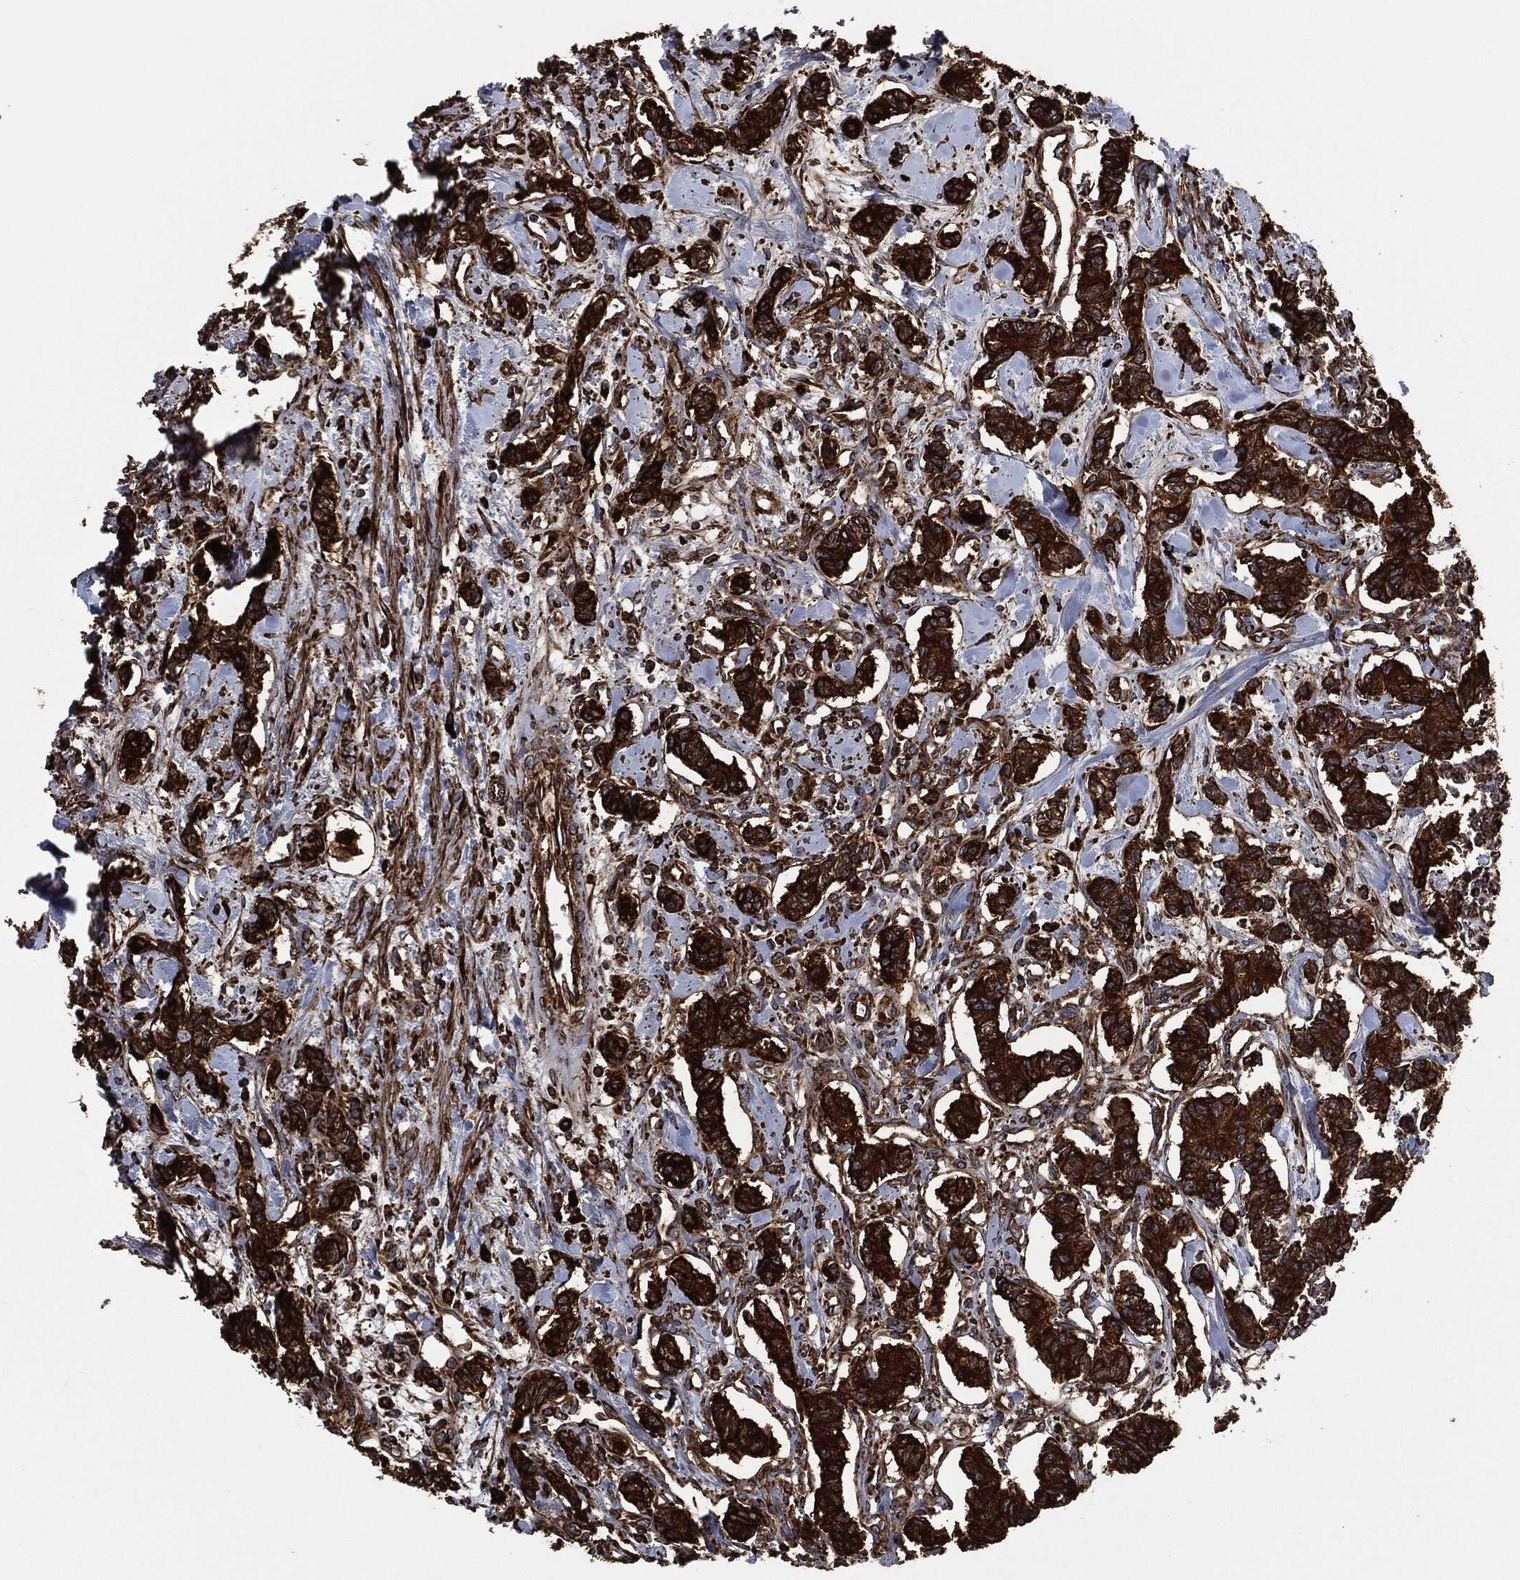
{"staining": {"intensity": "strong", "quantity": ">75%", "location": "cytoplasmic/membranous"}, "tissue": "carcinoid", "cell_type": "Tumor cells", "image_type": "cancer", "snomed": [{"axis": "morphology", "description": "Carcinoid, malignant, NOS"}, {"axis": "topography", "description": "Kidney"}], "caption": "This is an image of immunohistochemistry (IHC) staining of malignant carcinoid, which shows strong positivity in the cytoplasmic/membranous of tumor cells.", "gene": "AMFR", "patient": {"sex": "female", "age": 41}}